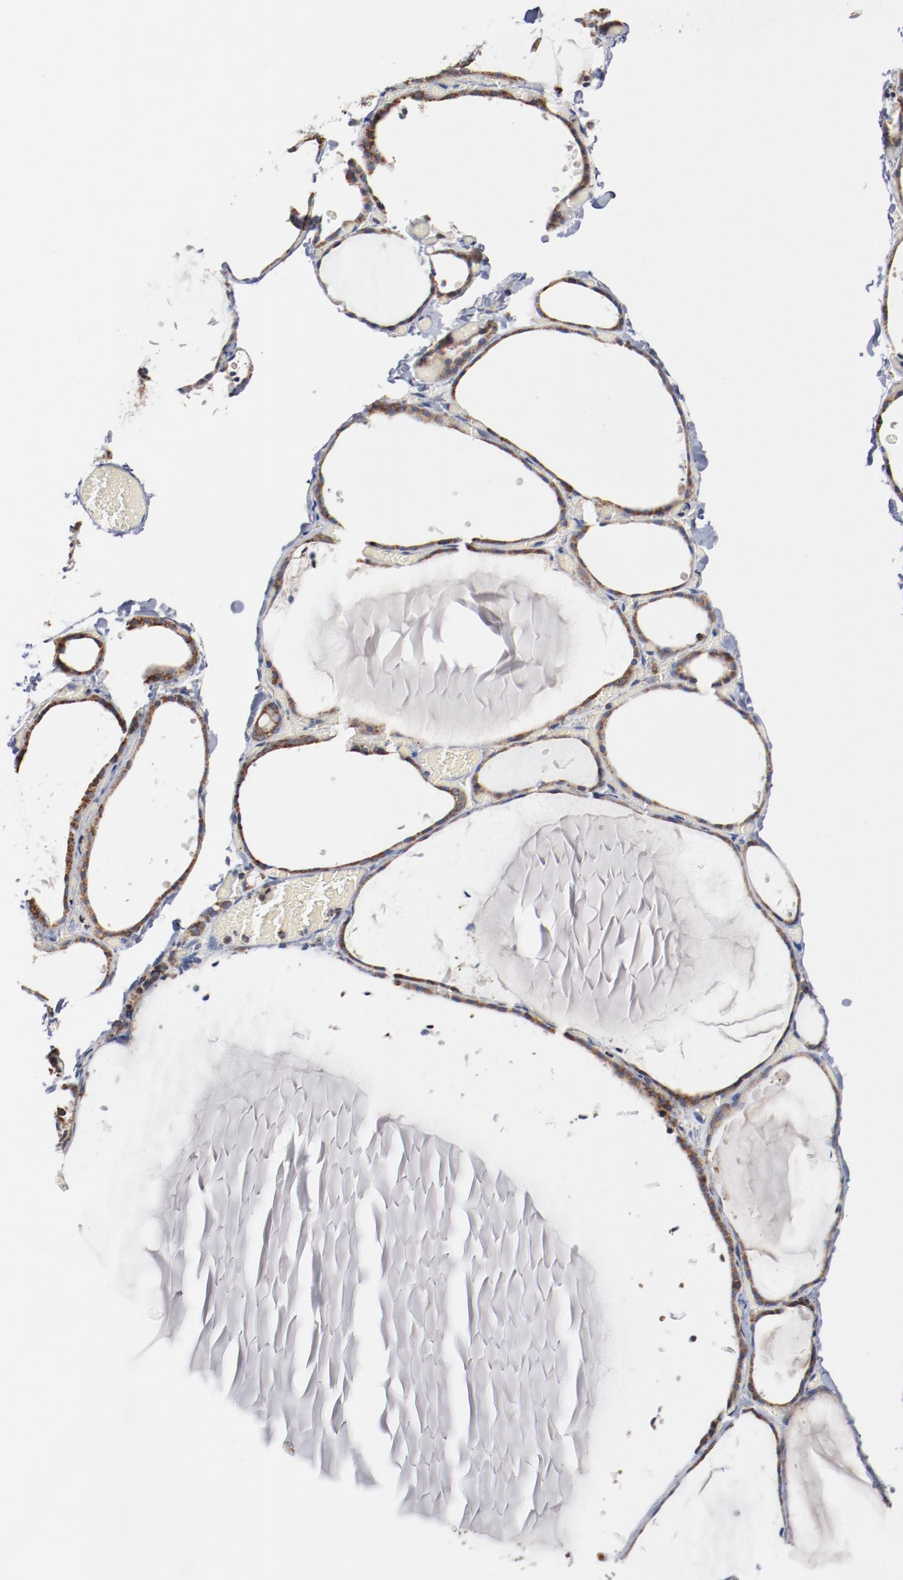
{"staining": {"intensity": "moderate", "quantity": ">75%", "location": "cytoplasmic/membranous"}, "tissue": "thyroid gland", "cell_type": "Glandular cells", "image_type": "normal", "snomed": [{"axis": "morphology", "description": "Normal tissue, NOS"}, {"axis": "topography", "description": "Thyroid gland"}], "caption": "A brown stain labels moderate cytoplasmic/membranous expression of a protein in glandular cells of normal human thyroid gland.", "gene": "NDUFS4", "patient": {"sex": "female", "age": 22}}